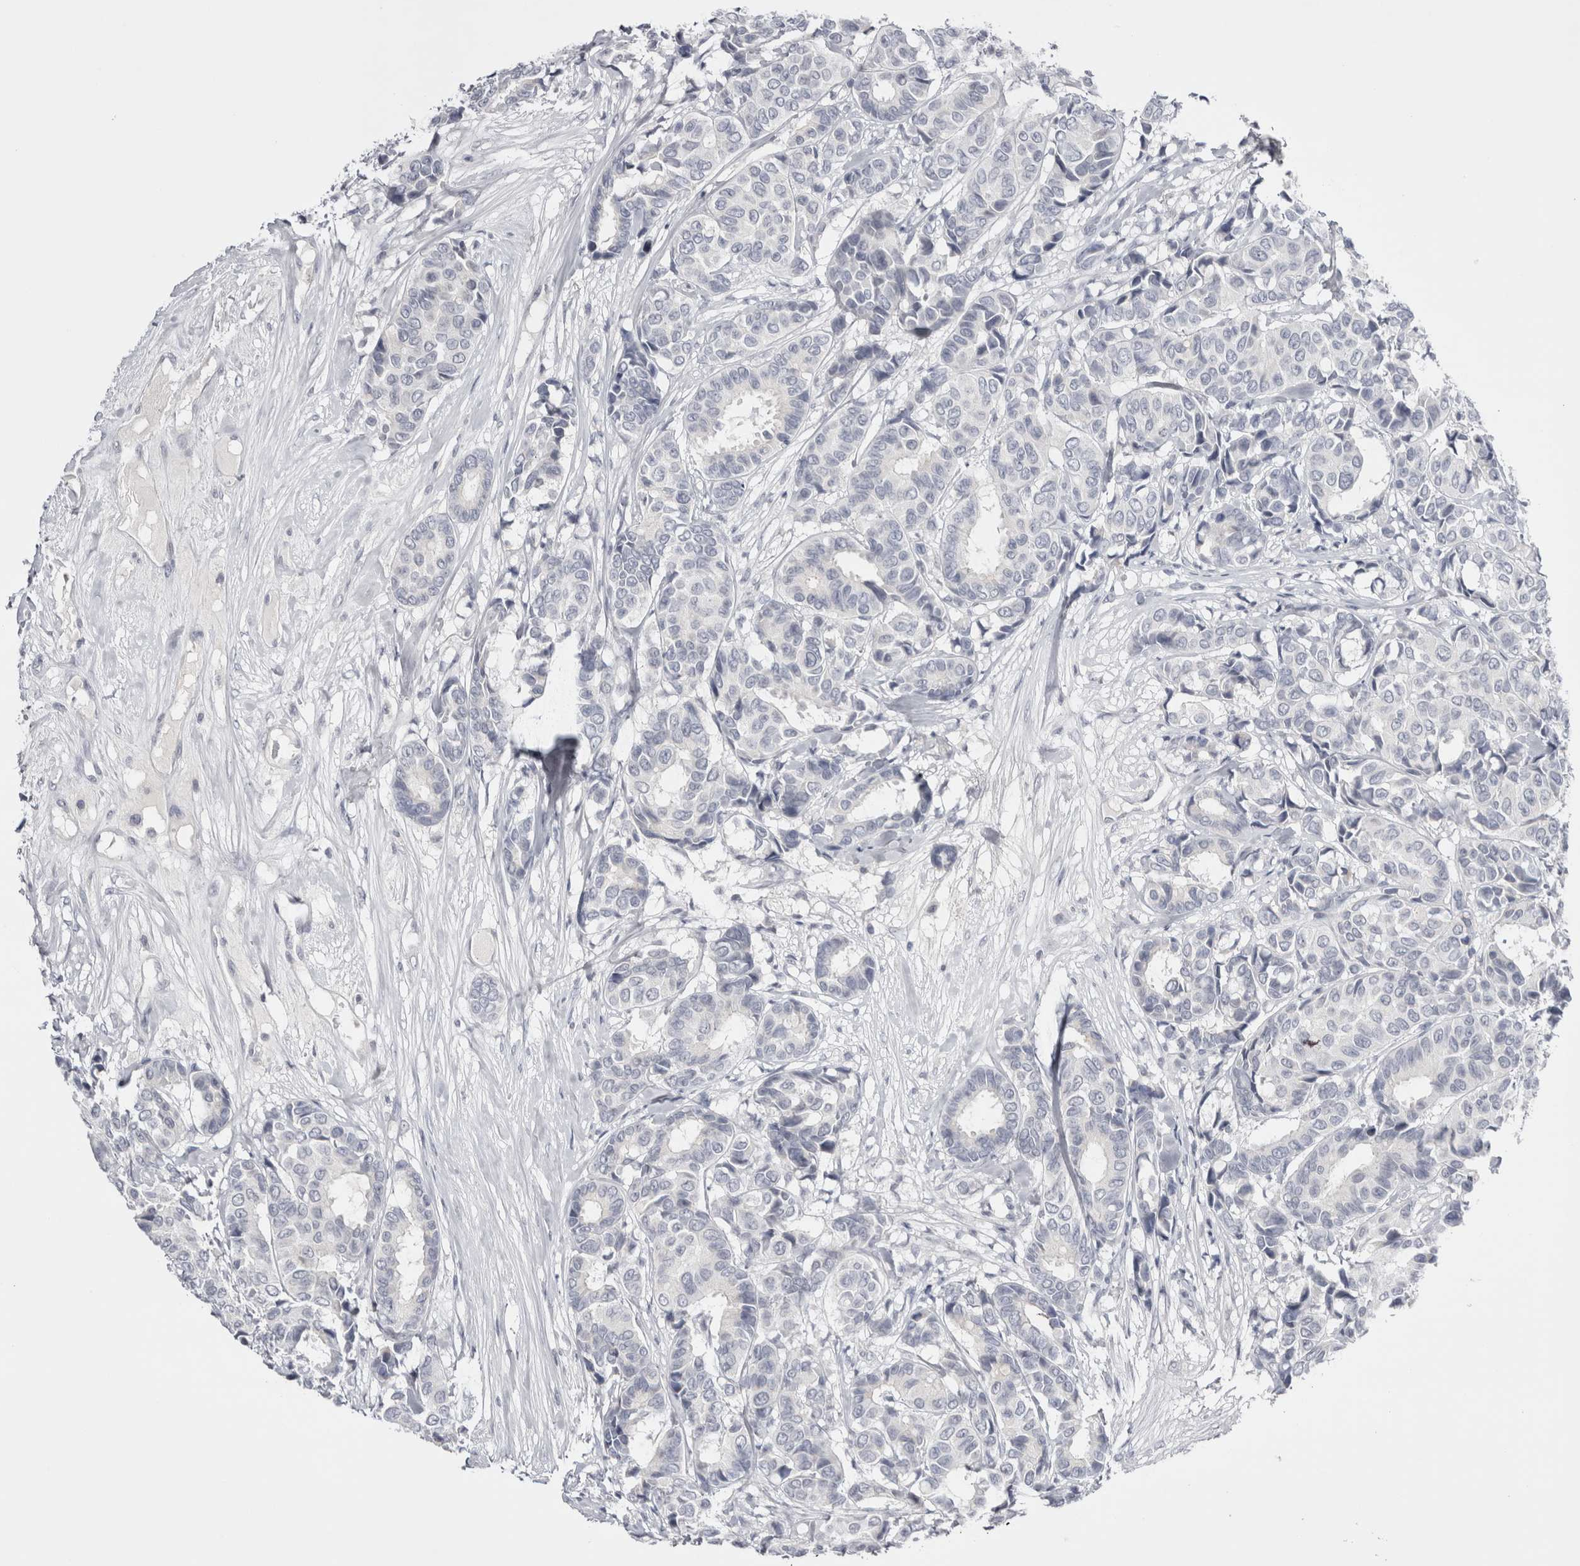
{"staining": {"intensity": "negative", "quantity": "none", "location": "none"}, "tissue": "breast cancer", "cell_type": "Tumor cells", "image_type": "cancer", "snomed": [{"axis": "morphology", "description": "Duct carcinoma"}, {"axis": "topography", "description": "Breast"}], "caption": "Breast cancer (intraductal carcinoma) was stained to show a protein in brown. There is no significant expression in tumor cells.", "gene": "FNDC8", "patient": {"sex": "female", "age": 87}}